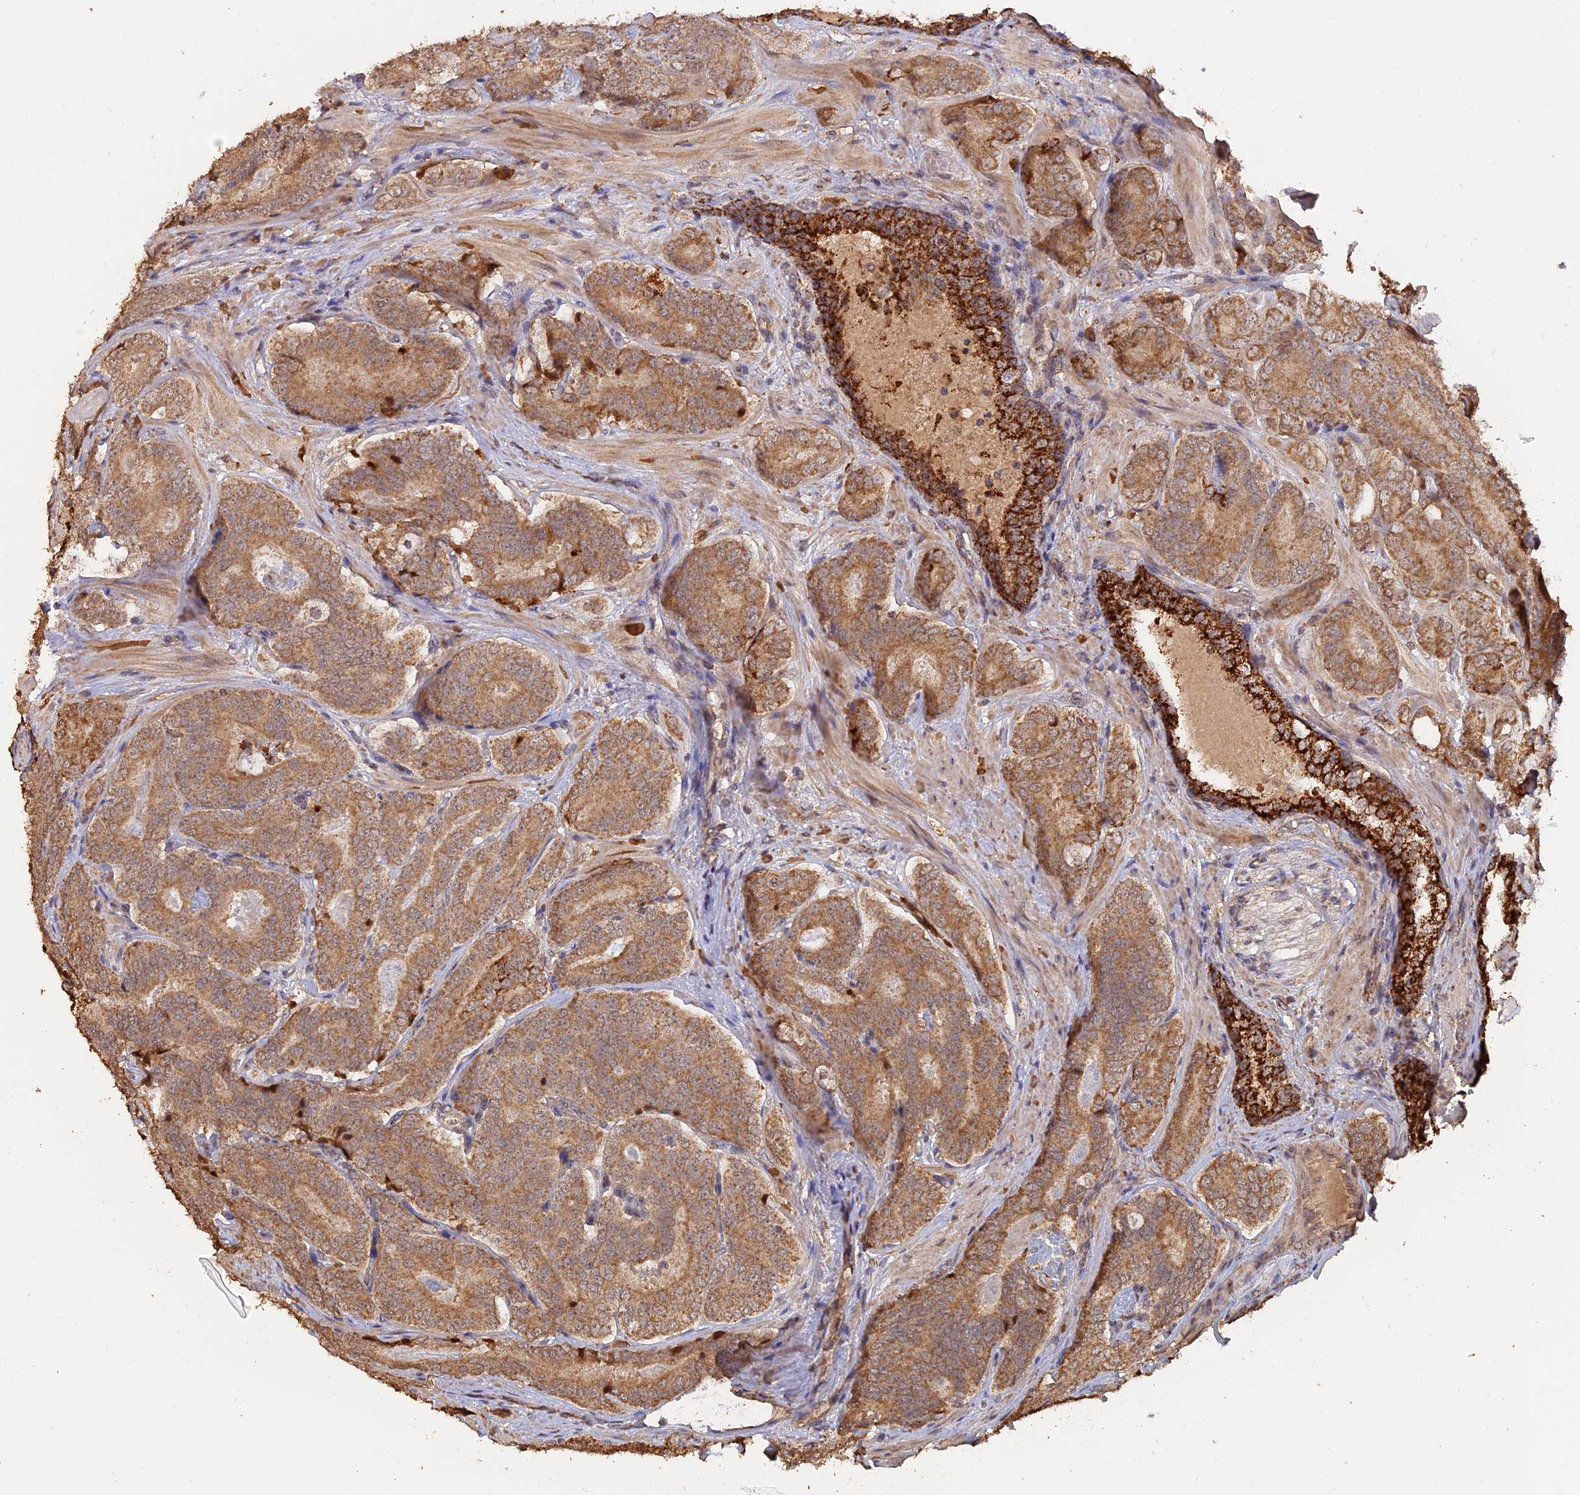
{"staining": {"intensity": "moderate", "quantity": ">75%", "location": "cytoplasmic/membranous"}, "tissue": "prostate cancer", "cell_type": "Tumor cells", "image_type": "cancer", "snomed": [{"axis": "morphology", "description": "Adenocarcinoma, High grade"}, {"axis": "topography", "description": "Prostate"}], "caption": "Protein staining of high-grade adenocarcinoma (prostate) tissue shows moderate cytoplasmic/membranous staining in approximately >75% of tumor cells.", "gene": "FAM210B", "patient": {"sex": "male", "age": 63}}